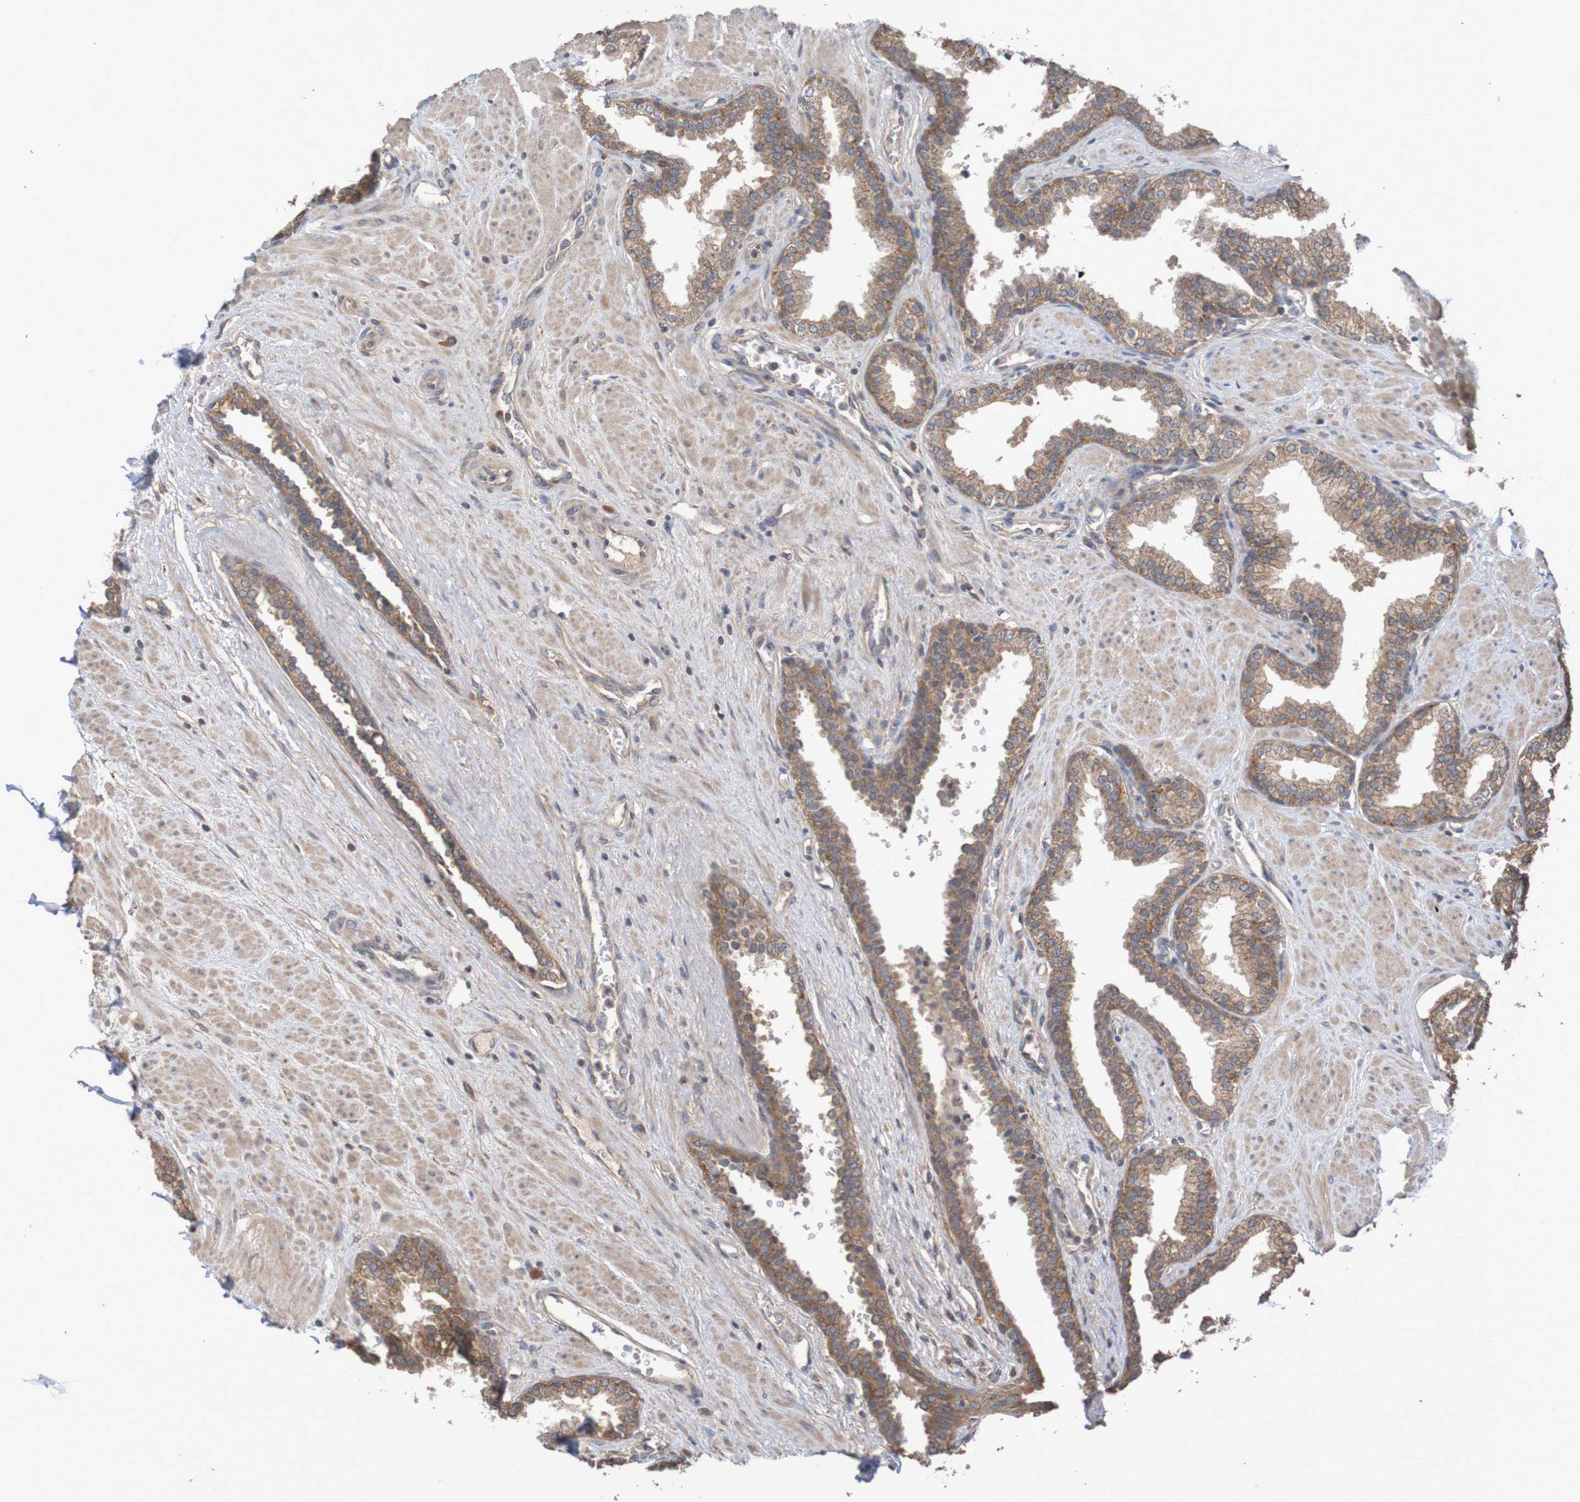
{"staining": {"intensity": "moderate", "quantity": ">75%", "location": "cytoplasmic/membranous"}, "tissue": "prostate", "cell_type": "Glandular cells", "image_type": "normal", "snomed": [{"axis": "morphology", "description": "Normal tissue, NOS"}, {"axis": "topography", "description": "Prostate"}], "caption": "Normal prostate displays moderate cytoplasmic/membranous staining in approximately >75% of glandular cells The staining was performed using DAB, with brown indicating positive protein expression. Nuclei are stained blue with hematoxylin..", "gene": "PHYH", "patient": {"sex": "male", "age": 51}}